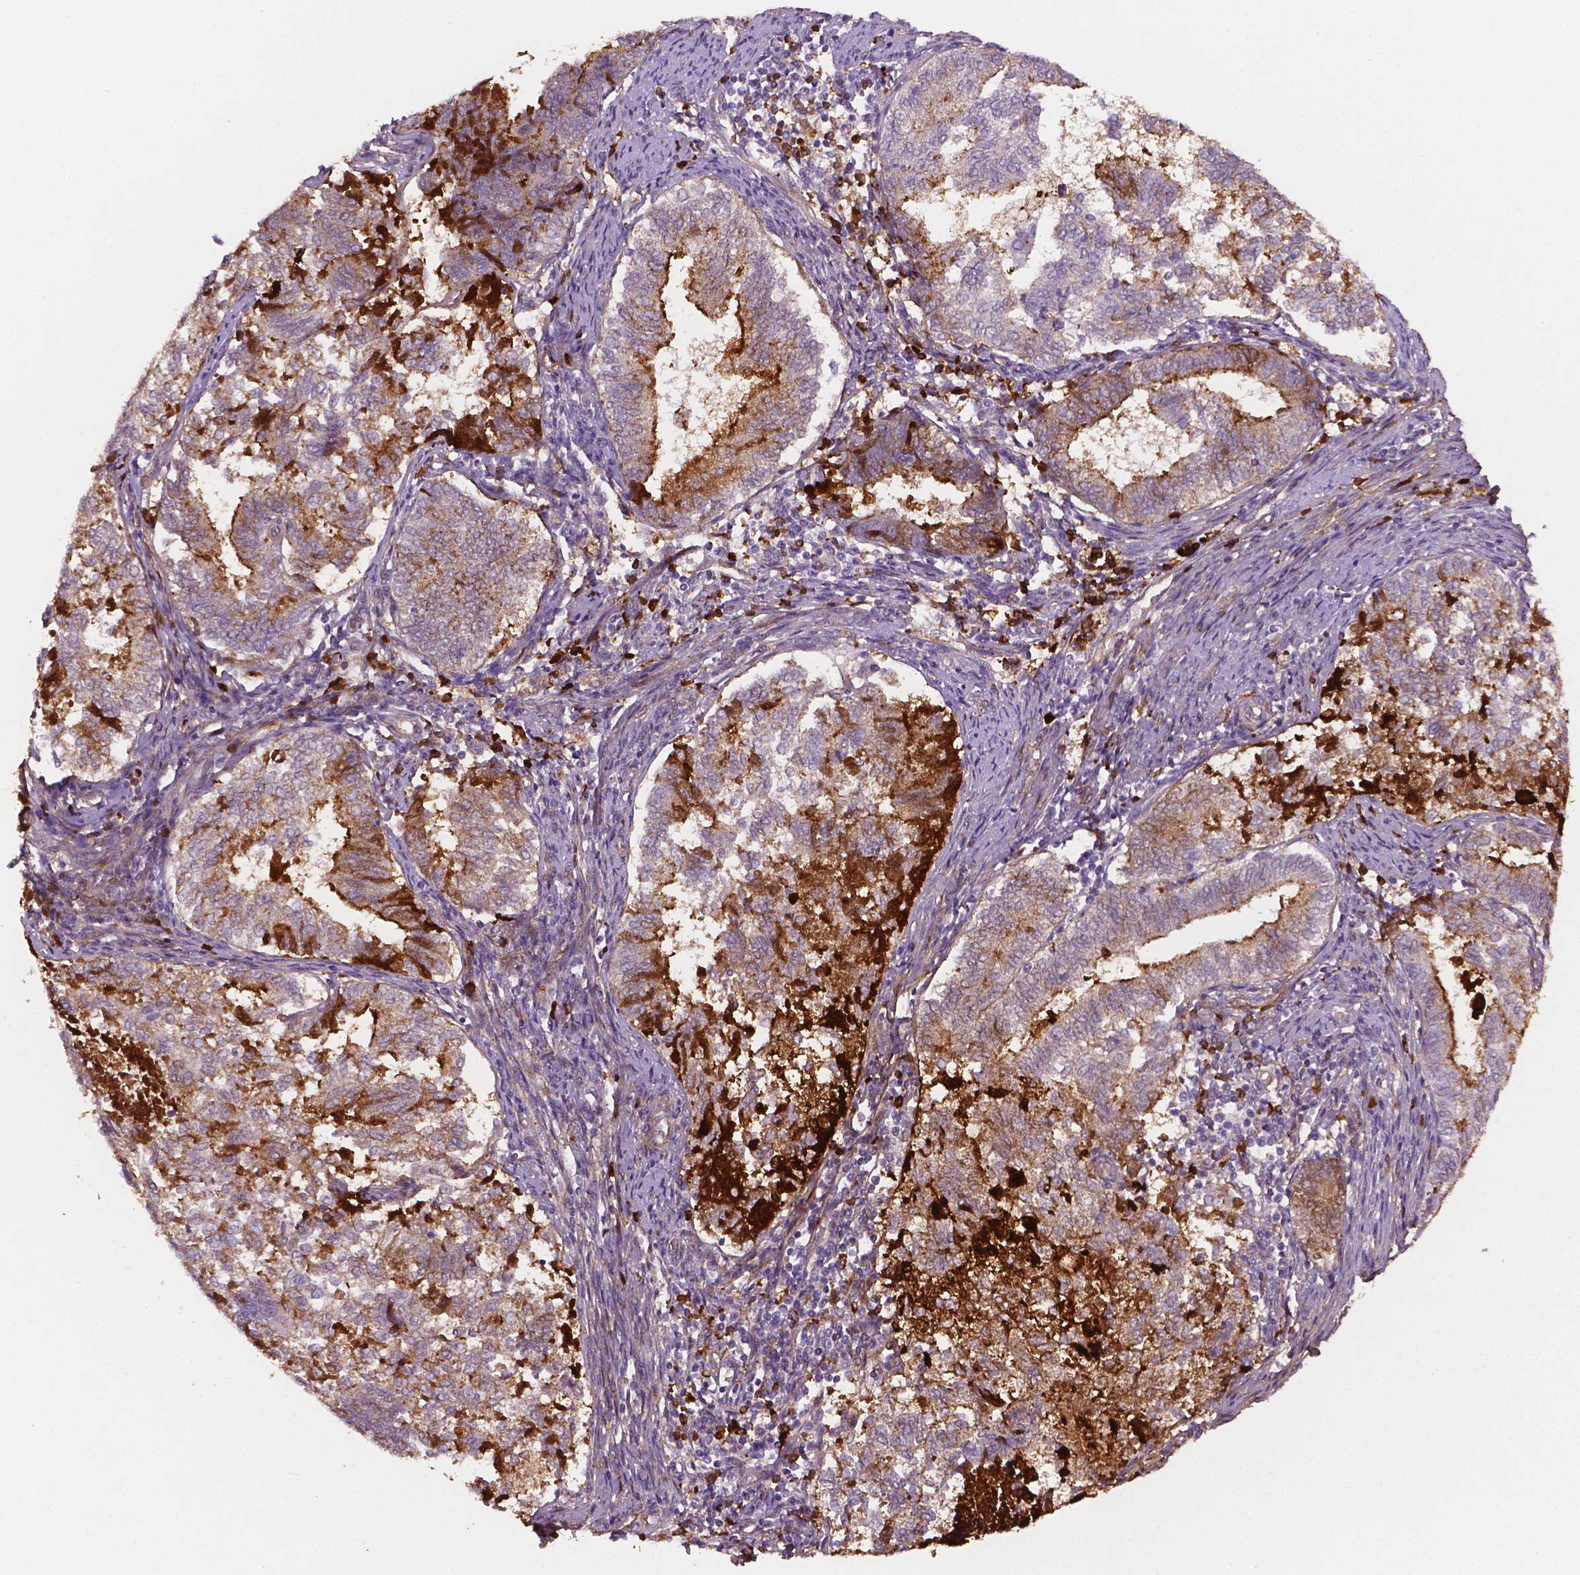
{"staining": {"intensity": "moderate", "quantity": "25%-75%", "location": "cytoplasmic/membranous"}, "tissue": "endometrial cancer", "cell_type": "Tumor cells", "image_type": "cancer", "snomed": [{"axis": "morphology", "description": "Adenocarcinoma, NOS"}, {"axis": "topography", "description": "Endometrium"}], "caption": "A brown stain labels moderate cytoplasmic/membranous expression of a protein in human endometrial cancer (adenocarcinoma) tumor cells.", "gene": "FBLN1", "patient": {"sex": "female", "age": 65}}